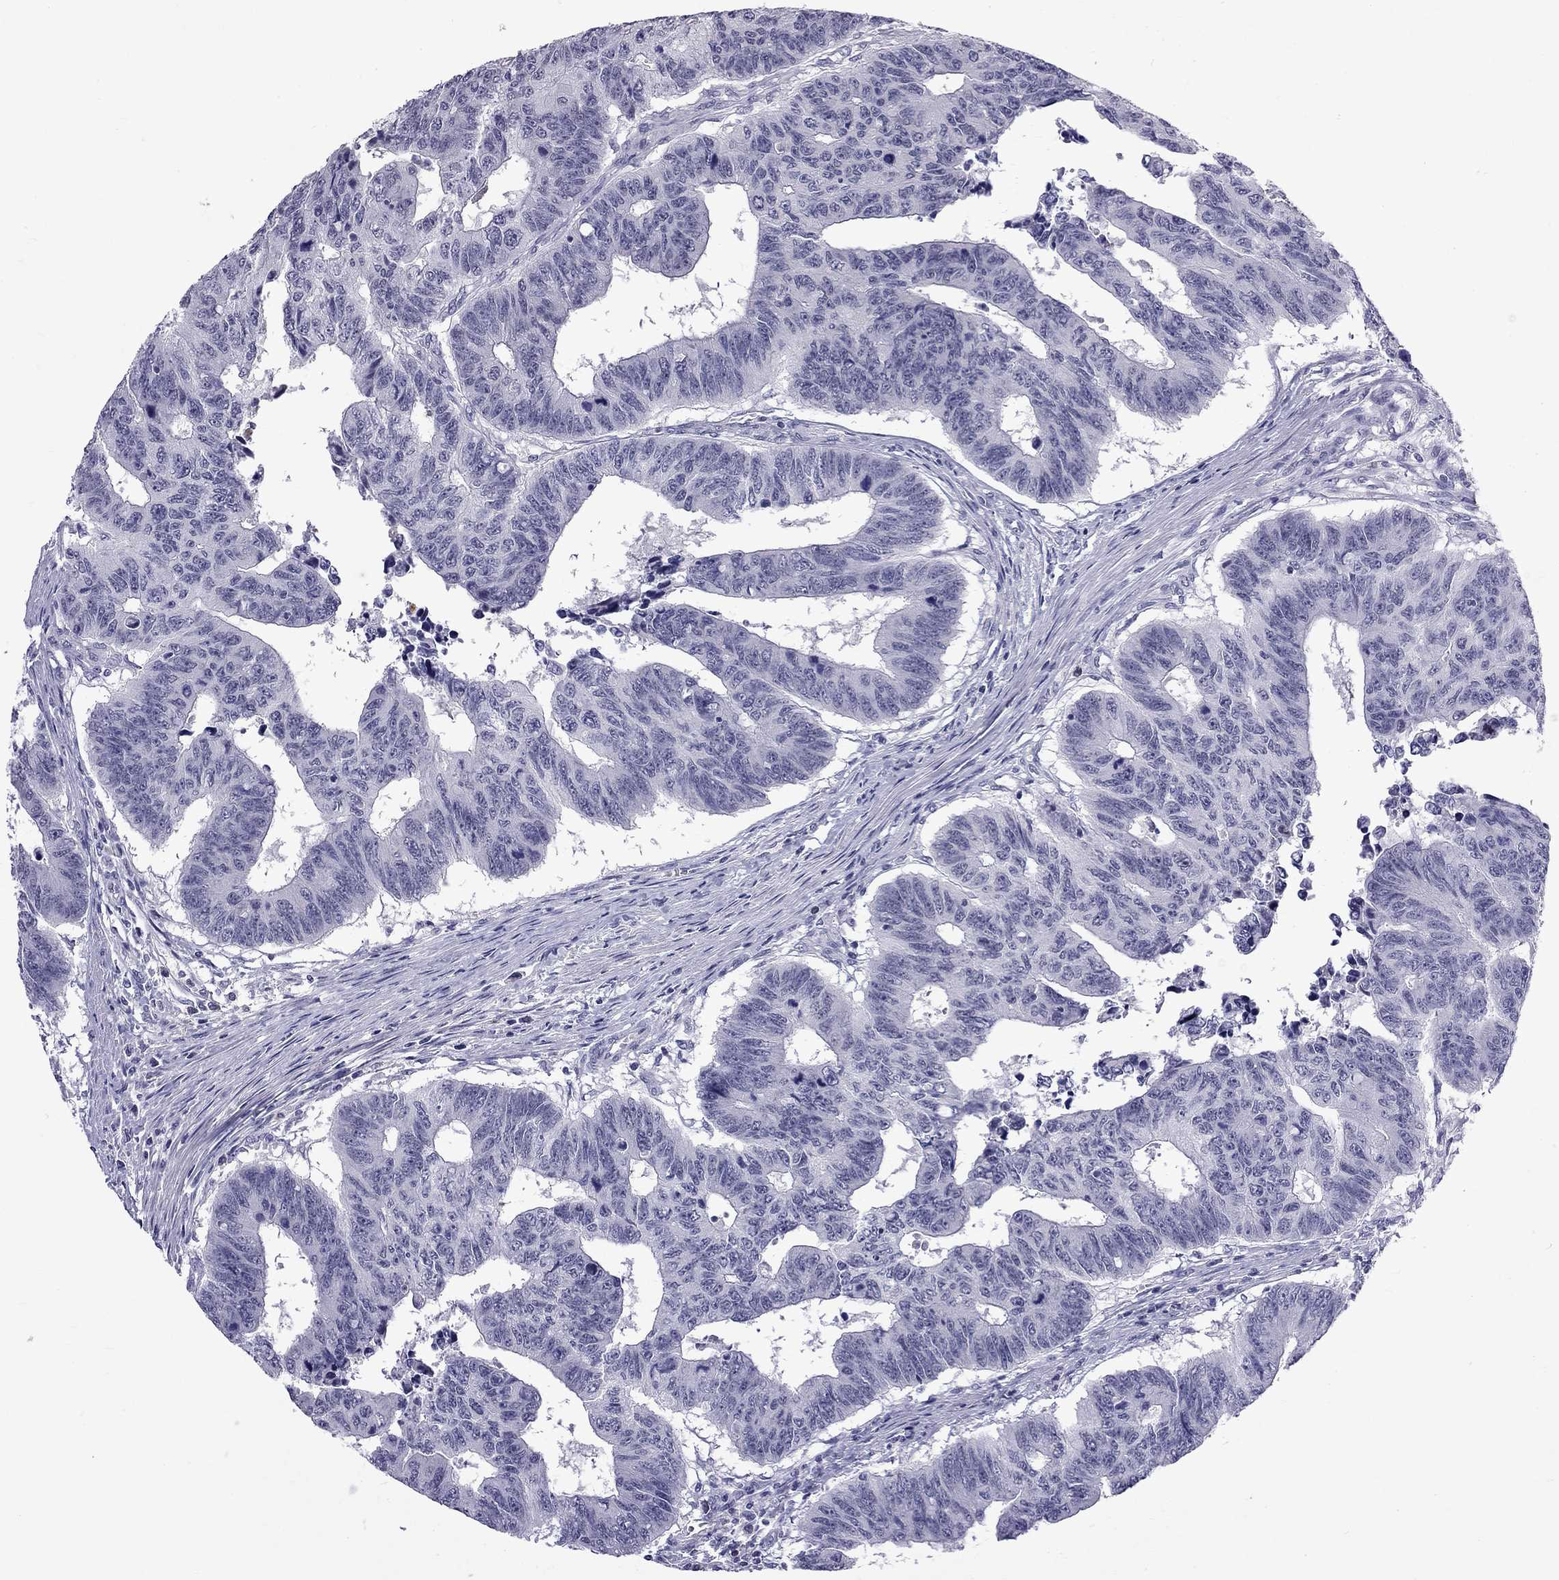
{"staining": {"intensity": "negative", "quantity": "none", "location": "none"}, "tissue": "colorectal cancer", "cell_type": "Tumor cells", "image_type": "cancer", "snomed": [{"axis": "morphology", "description": "Adenocarcinoma, NOS"}, {"axis": "topography", "description": "Rectum"}], "caption": "Immunohistochemistry micrograph of neoplastic tissue: adenocarcinoma (colorectal) stained with DAB shows no significant protein staining in tumor cells.", "gene": "RTL9", "patient": {"sex": "female", "age": 85}}